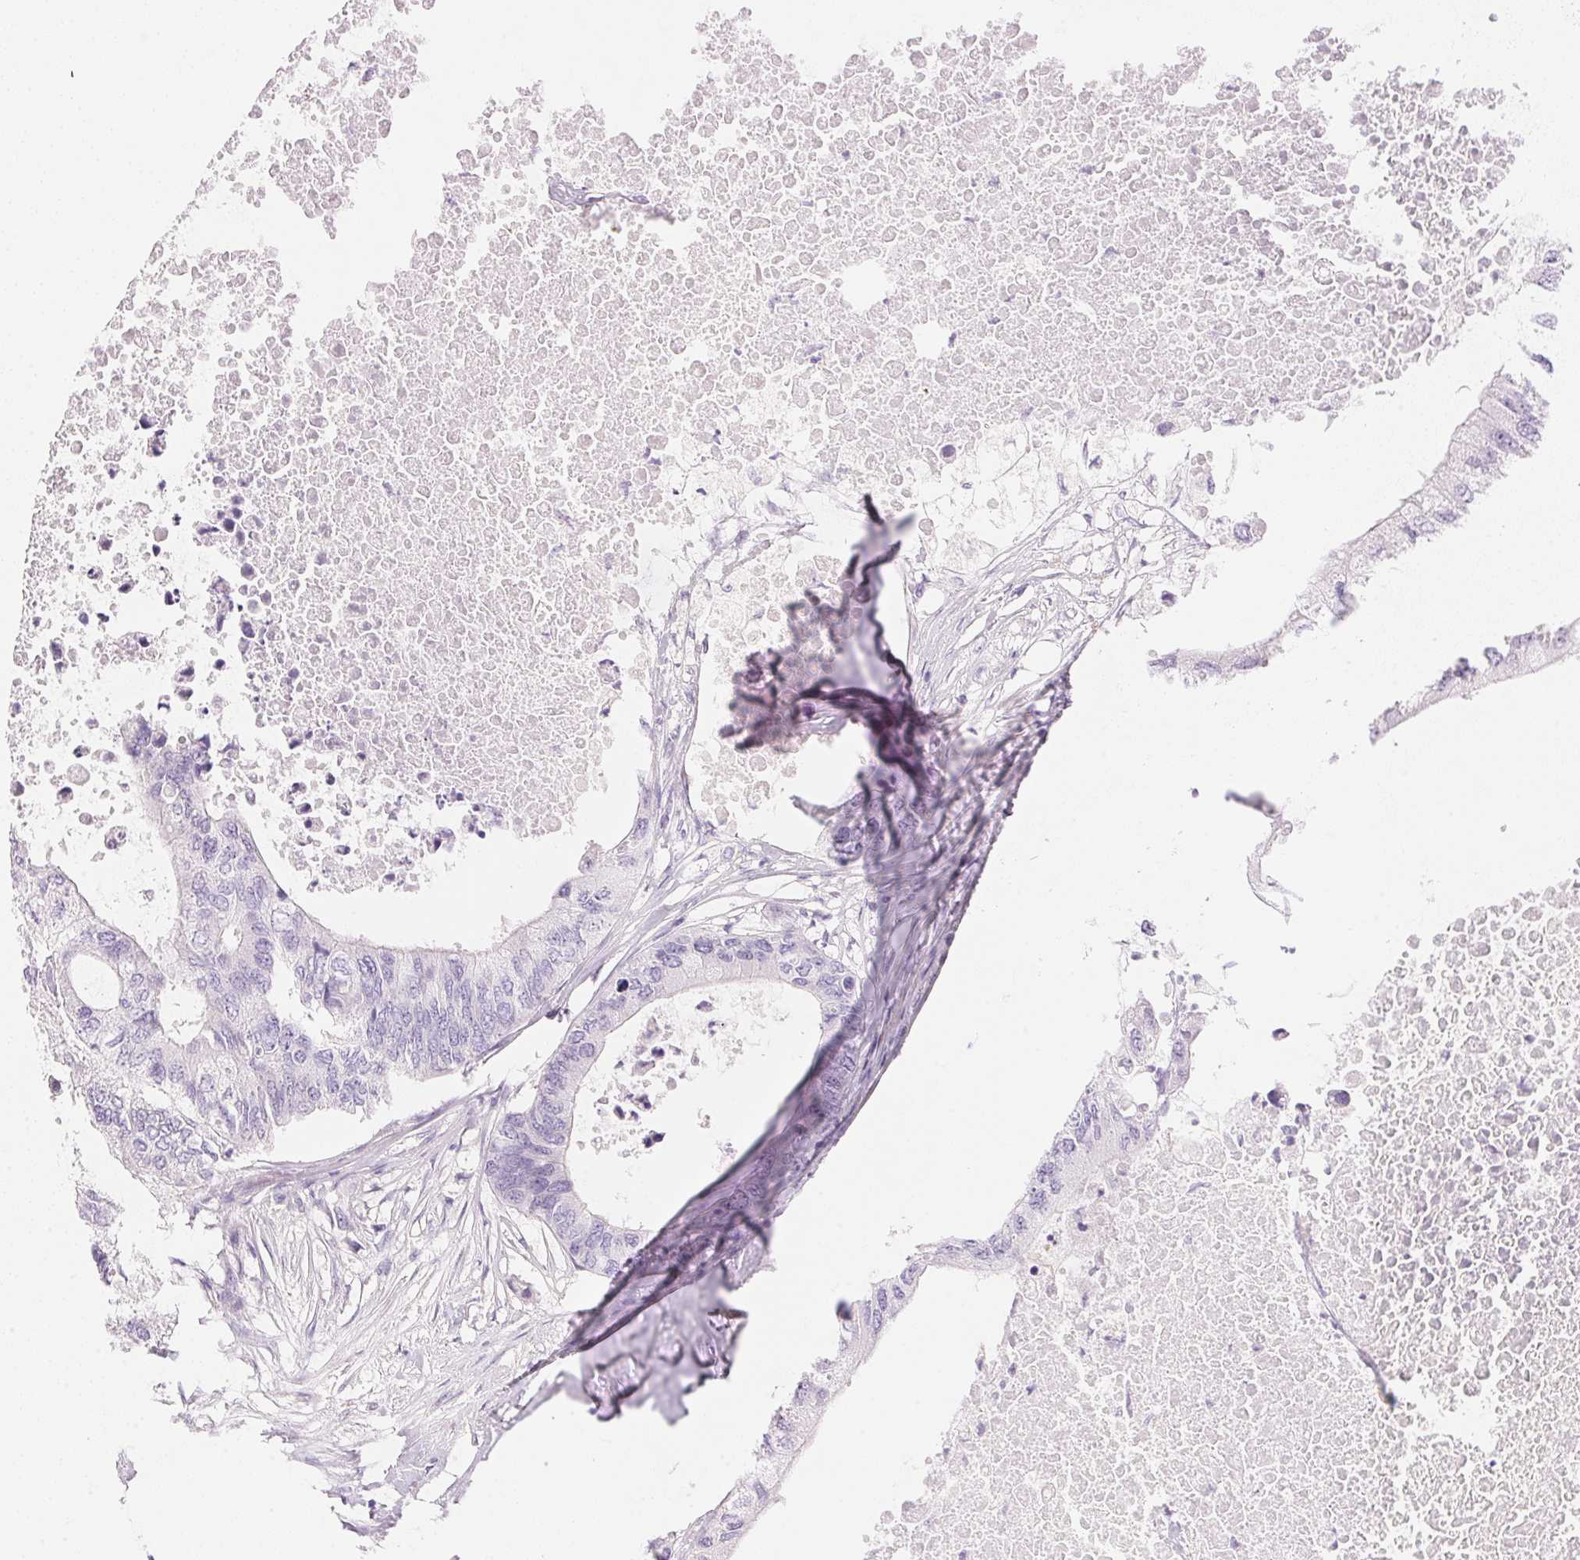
{"staining": {"intensity": "negative", "quantity": "none", "location": "none"}, "tissue": "colorectal cancer", "cell_type": "Tumor cells", "image_type": "cancer", "snomed": [{"axis": "morphology", "description": "Adenocarcinoma, NOS"}, {"axis": "topography", "description": "Colon"}], "caption": "IHC histopathology image of neoplastic tissue: human colorectal adenocarcinoma stained with DAB reveals no significant protein positivity in tumor cells.", "gene": "TEKT1", "patient": {"sex": "male", "age": 71}}